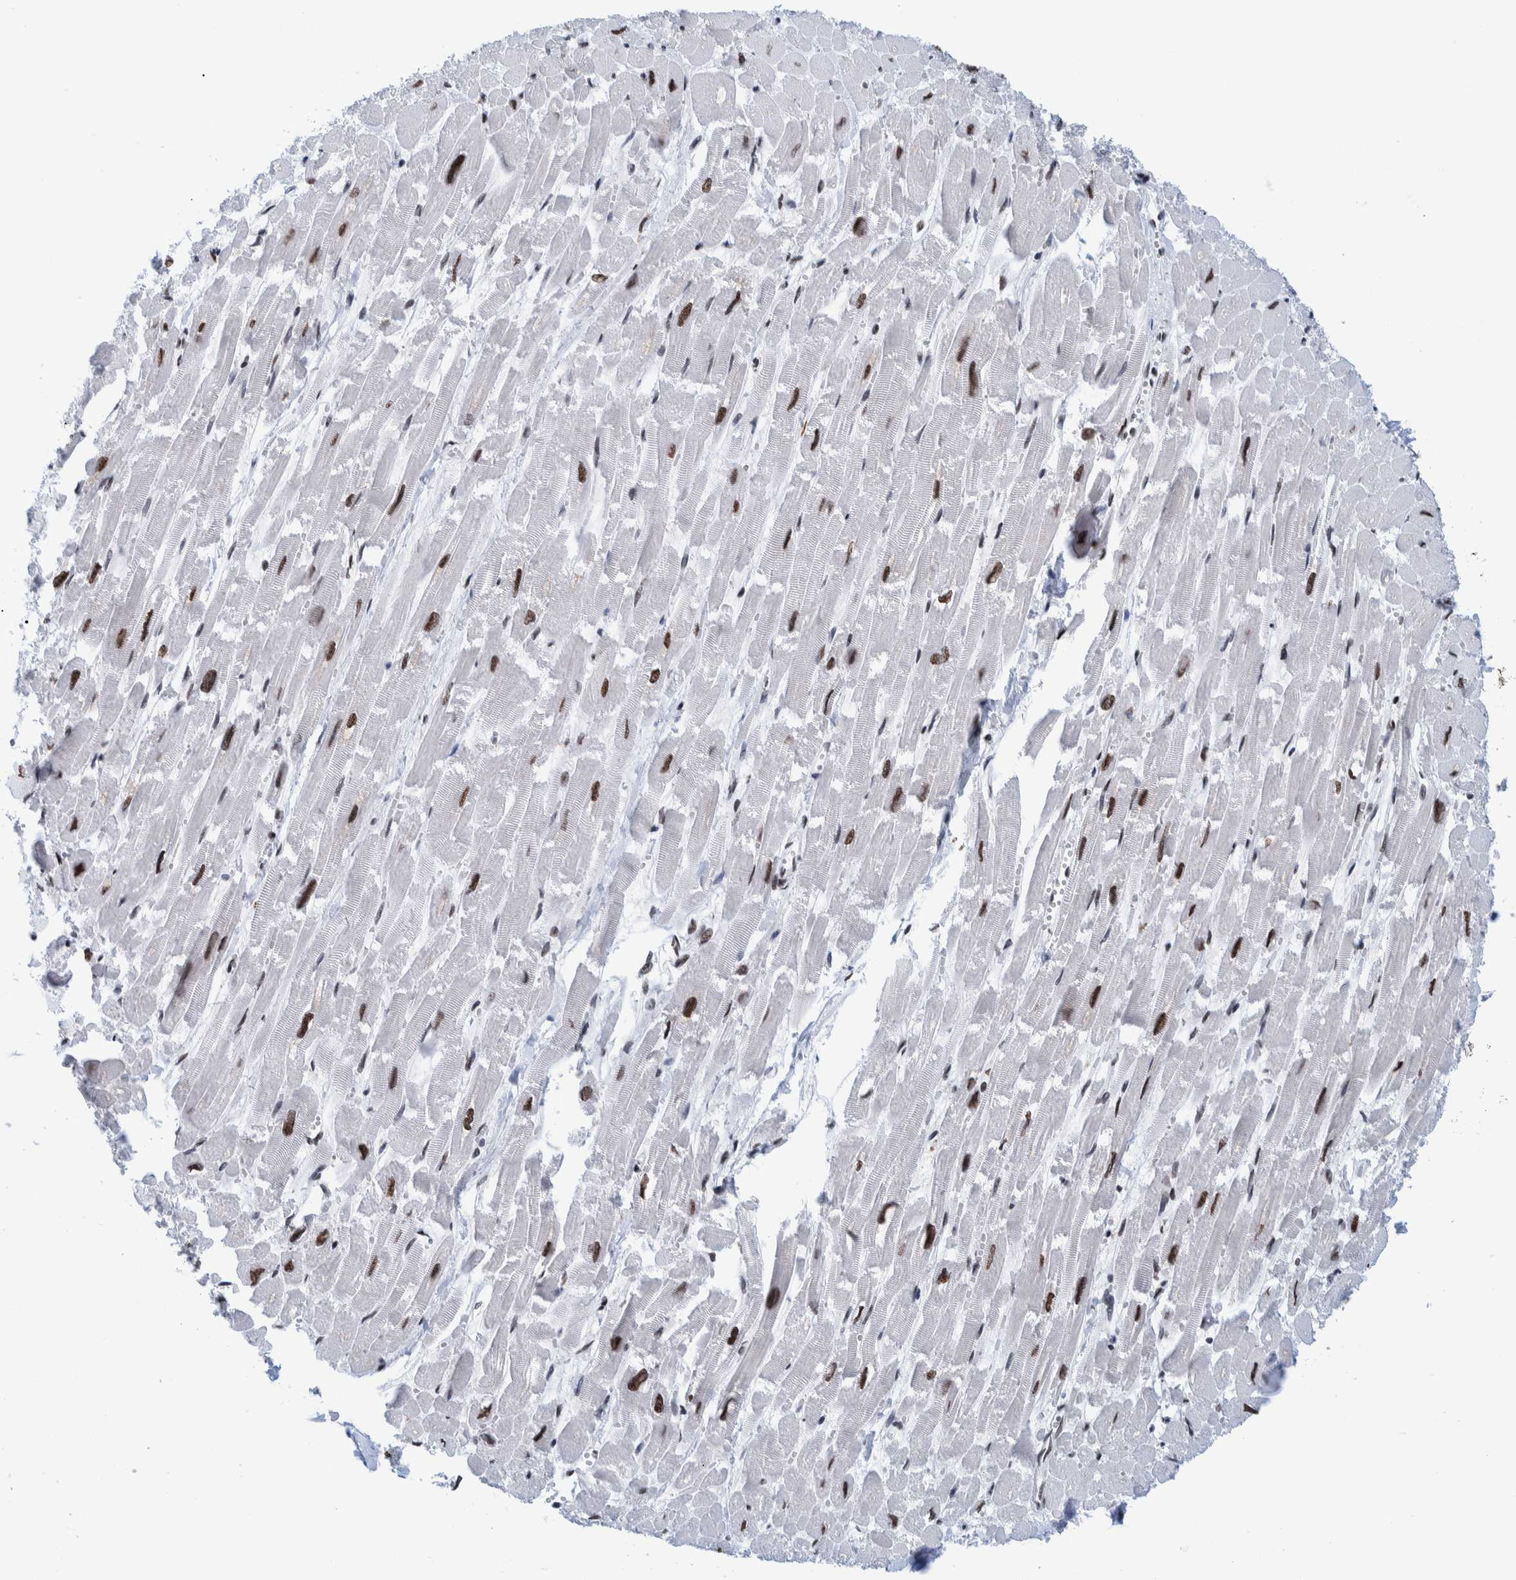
{"staining": {"intensity": "strong", "quantity": ">75%", "location": "nuclear"}, "tissue": "heart muscle", "cell_type": "Cardiomyocytes", "image_type": "normal", "snomed": [{"axis": "morphology", "description": "Normal tissue, NOS"}, {"axis": "topography", "description": "Heart"}], "caption": "High-magnification brightfield microscopy of unremarkable heart muscle stained with DAB (3,3'-diaminobenzidine) (brown) and counterstained with hematoxylin (blue). cardiomyocytes exhibit strong nuclear positivity is present in approximately>75% of cells.", "gene": "EFTUD2", "patient": {"sex": "male", "age": 54}}